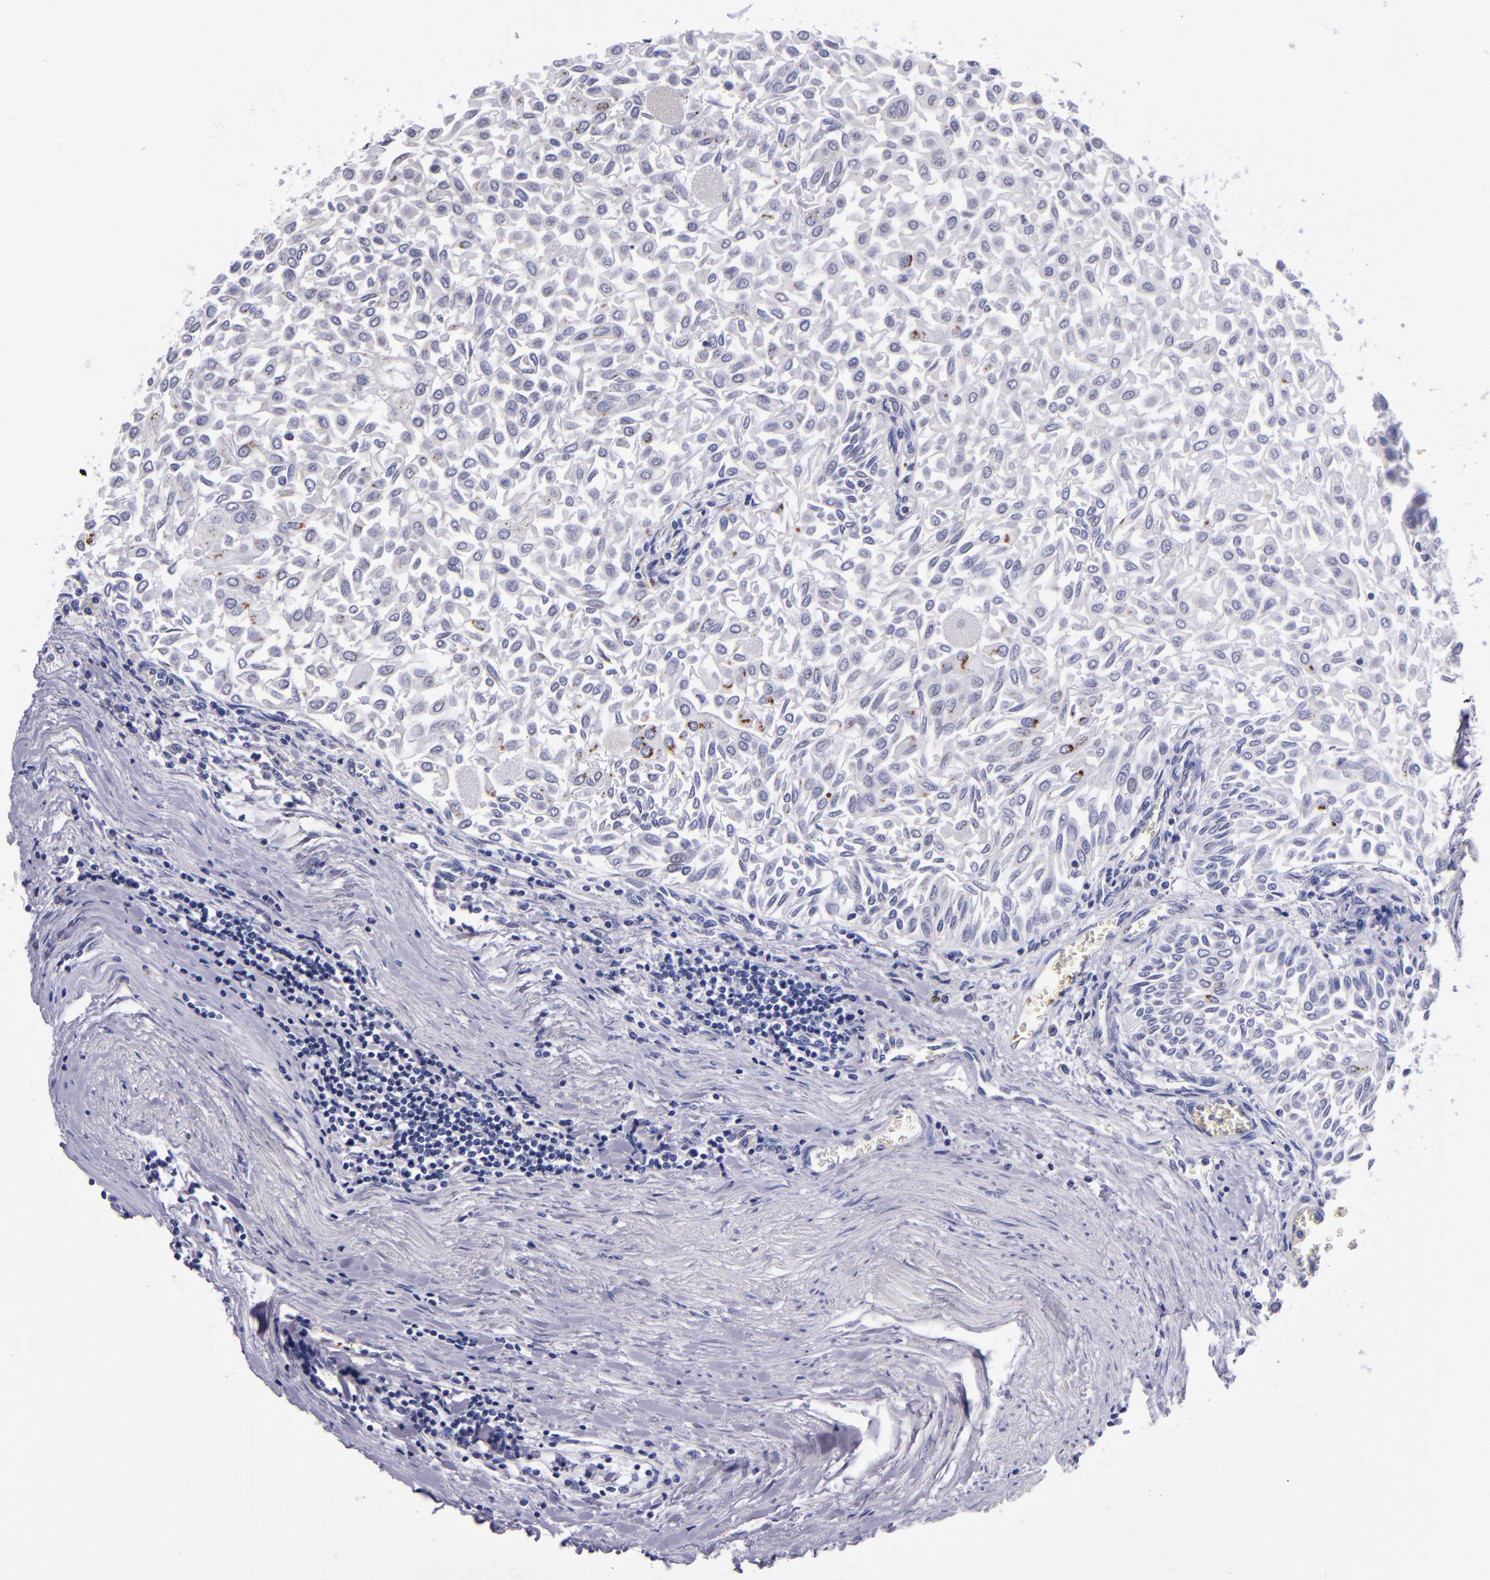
{"staining": {"intensity": "moderate", "quantity": "<25%", "location": "cytoplasmic/membranous"}, "tissue": "urothelial cancer", "cell_type": "Tumor cells", "image_type": "cancer", "snomed": [{"axis": "morphology", "description": "Urothelial carcinoma, Low grade"}, {"axis": "topography", "description": "Urinary bladder"}], "caption": "Urothelial cancer stained with immunohistochemistry shows moderate cytoplasmic/membranous staining in approximately <25% of tumor cells.", "gene": "RAB41", "patient": {"sex": "male", "age": 64}}